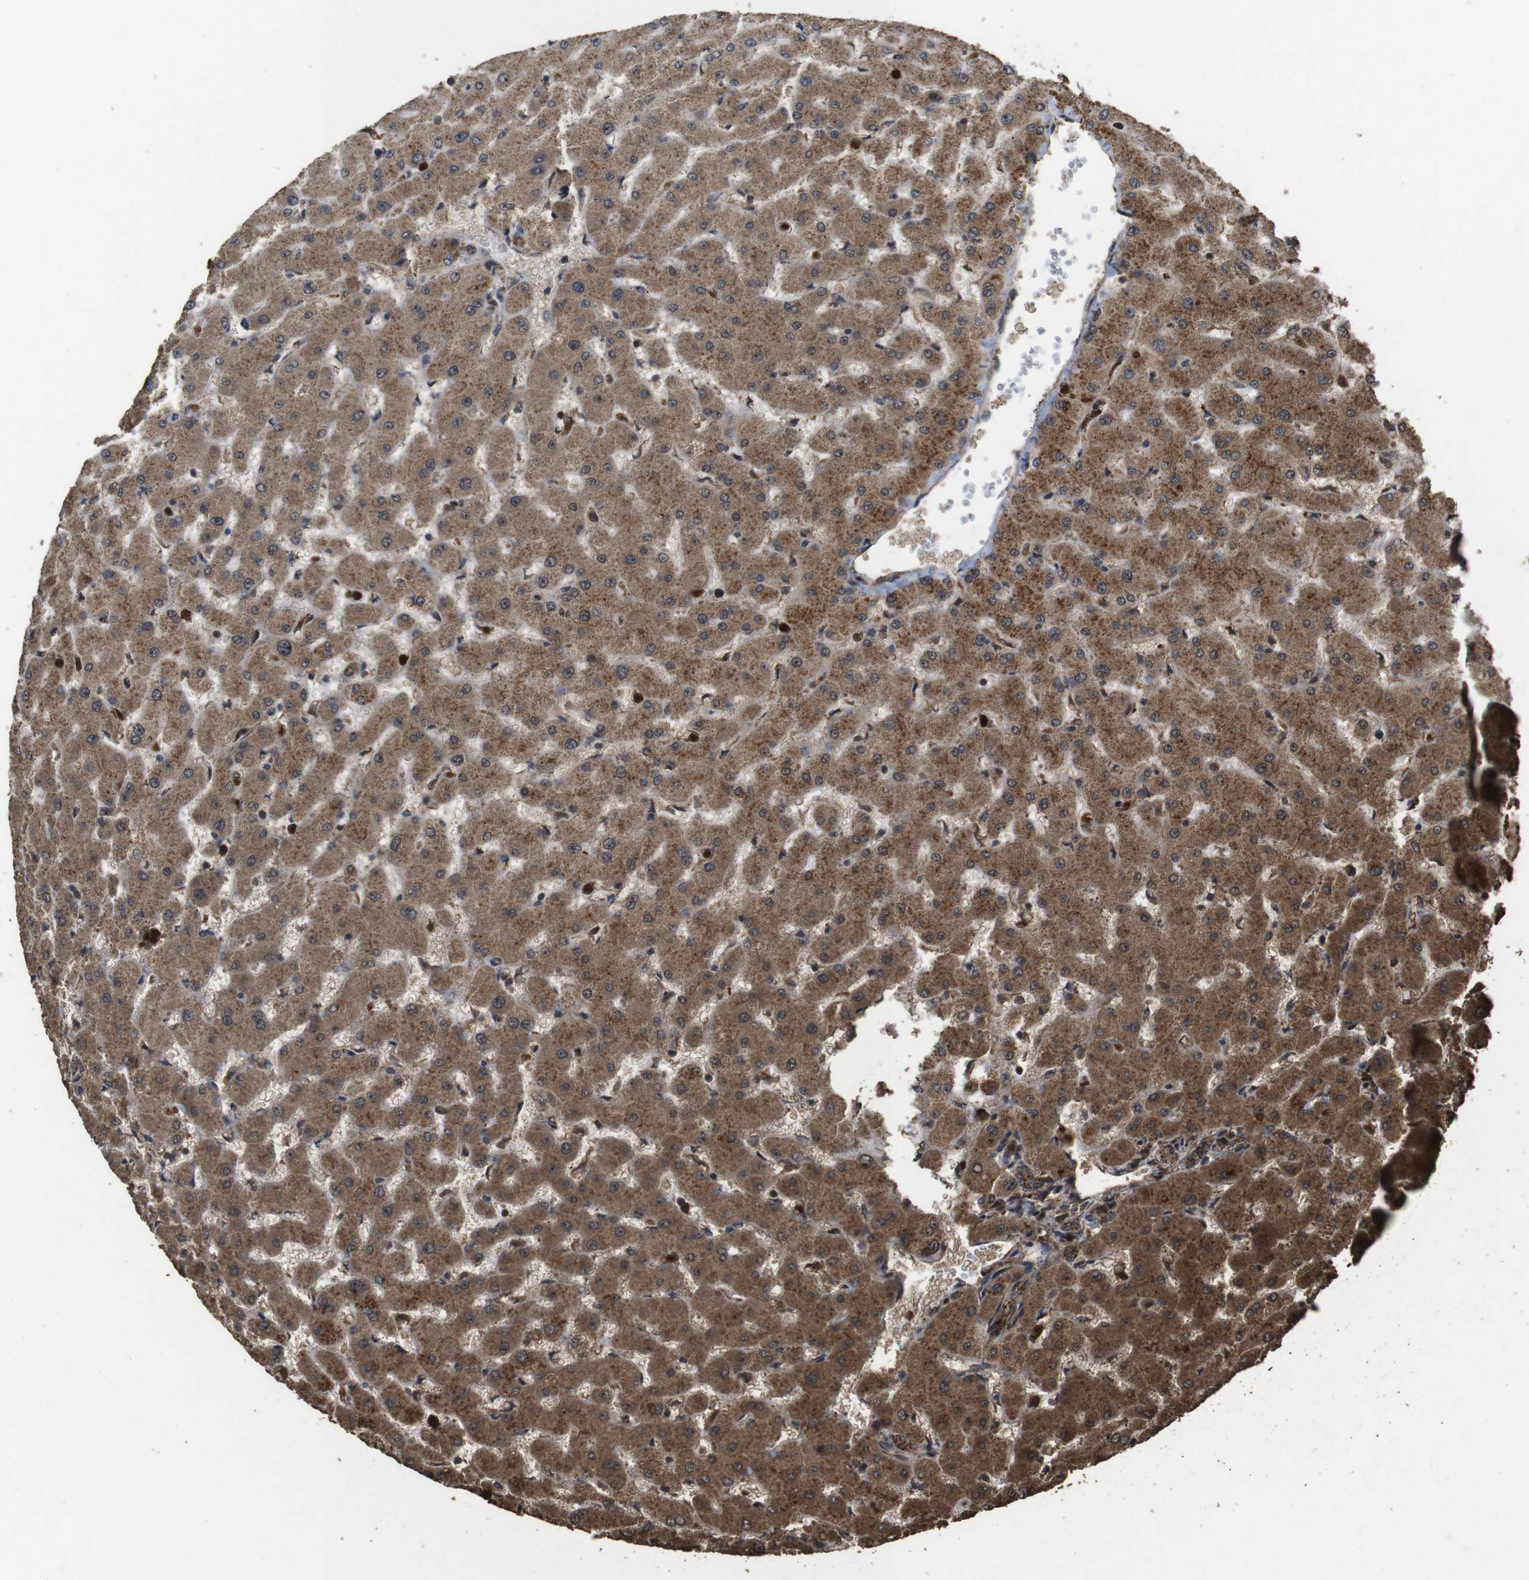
{"staining": {"intensity": "weak", "quantity": ">75%", "location": "cytoplasmic/membranous"}, "tissue": "liver", "cell_type": "Cholangiocytes", "image_type": "normal", "snomed": [{"axis": "morphology", "description": "Normal tissue, NOS"}, {"axis": "topography", "description": "Liver"}], "caption": "This micrograph shows benign liver stained with IHC to label a protein in brown. The cytoplasmic/membranous of cholangiocytes show weak positivity for the protein. Nuclei are counter-stained blue.", "gene": "RRAS2", "patient": {"sex": "female", "age": 63}}